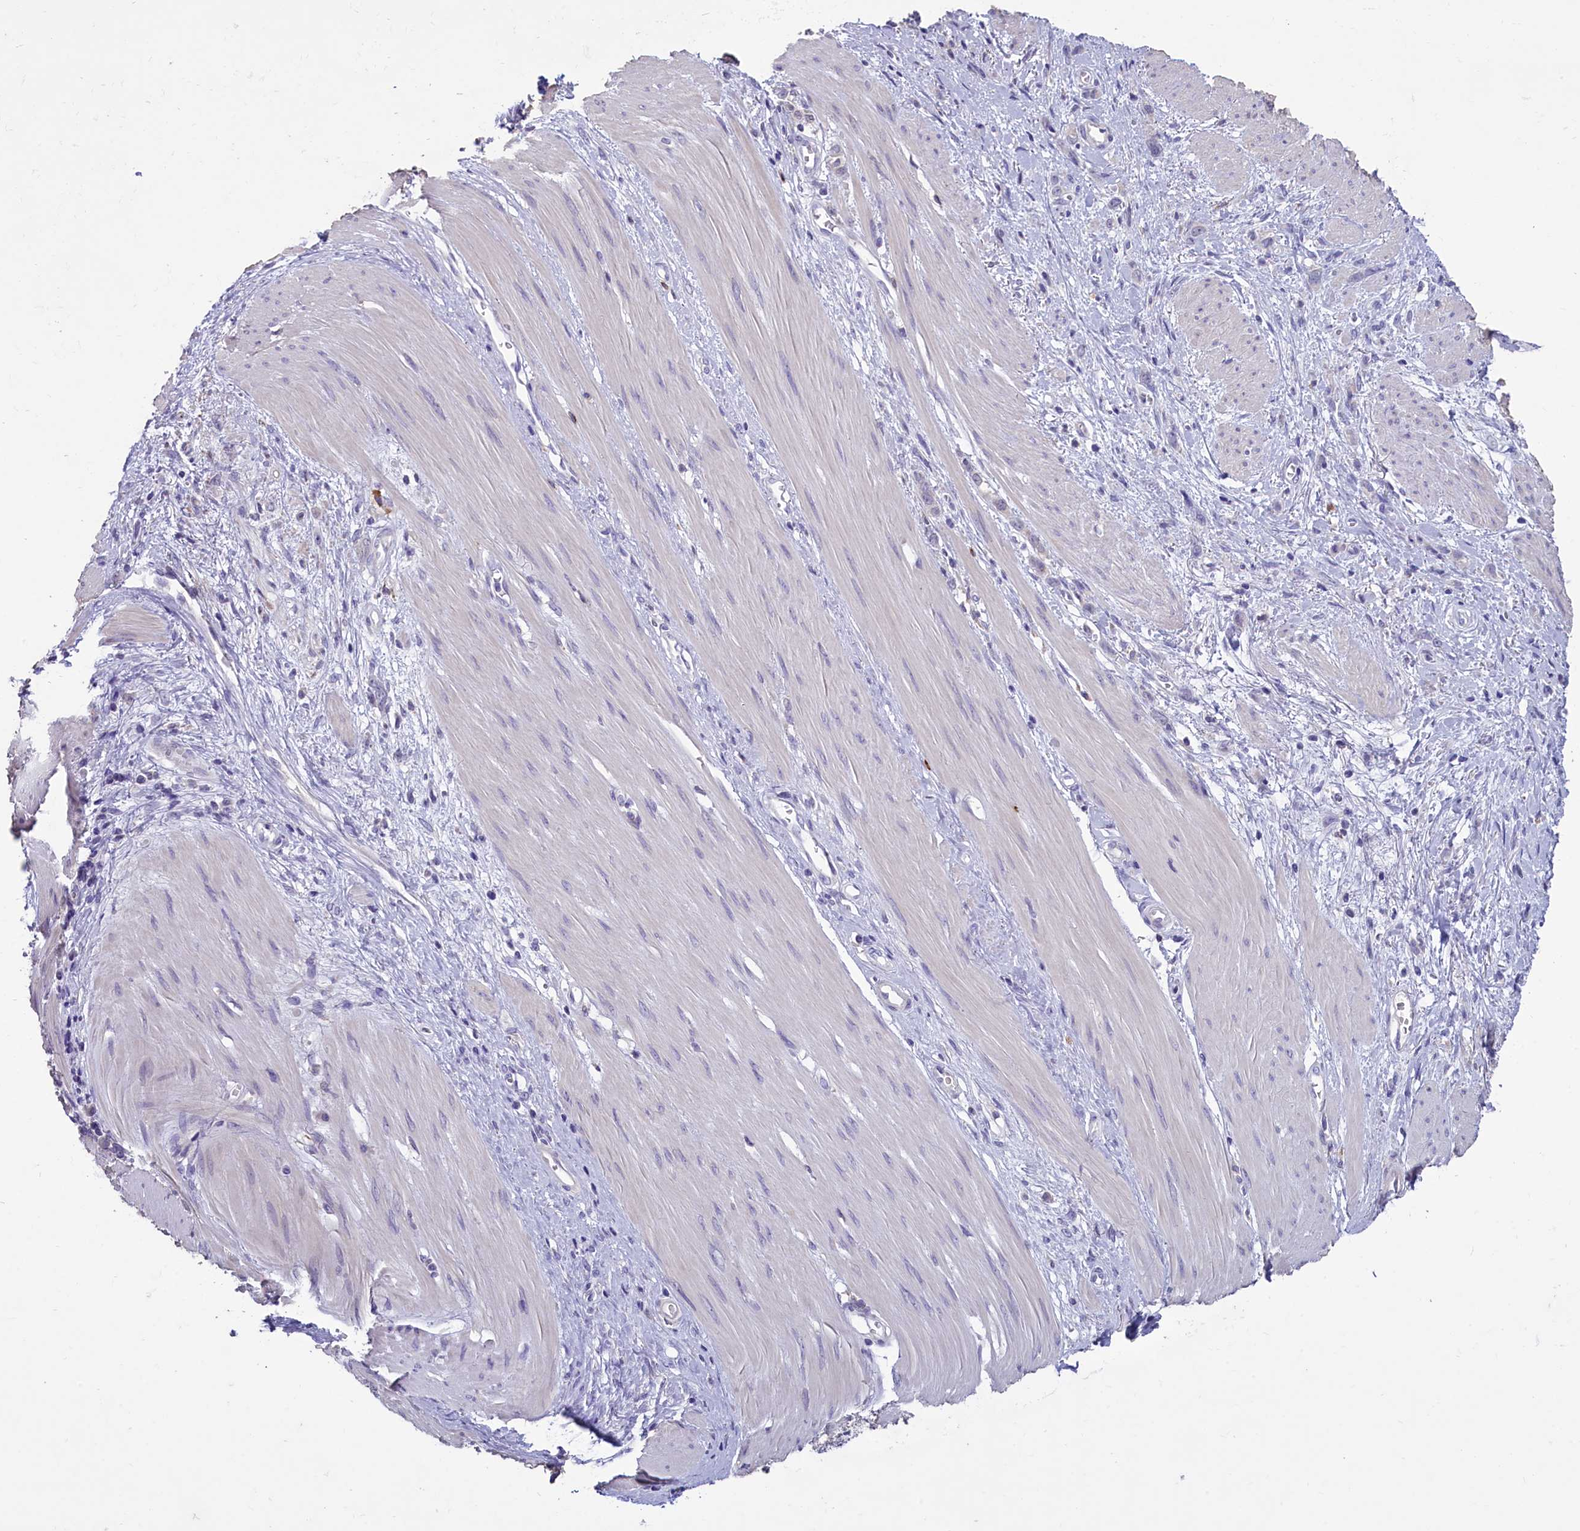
{"staining": {"intensity": "weak", "quantity": "<25%", "location": "cytoplasmic/membranous"}, "tissue": "stomach cancer", "cell_type": "Tumor cells", "image_type": "cancer", "snomed": [{"axis": "morphology", "description": "Adenocarcinoma, NOS"}, {"axis": "topography", "description": "Stomach"}], "caption": "Immunohistochemistry photomicrograph of neoplastic tissue: stomach cancer stained with DAB exhibits no significant protein staining in tumor cells.", "gene": "ENPP6", "patient": {"sex": "female", "age": 76}}